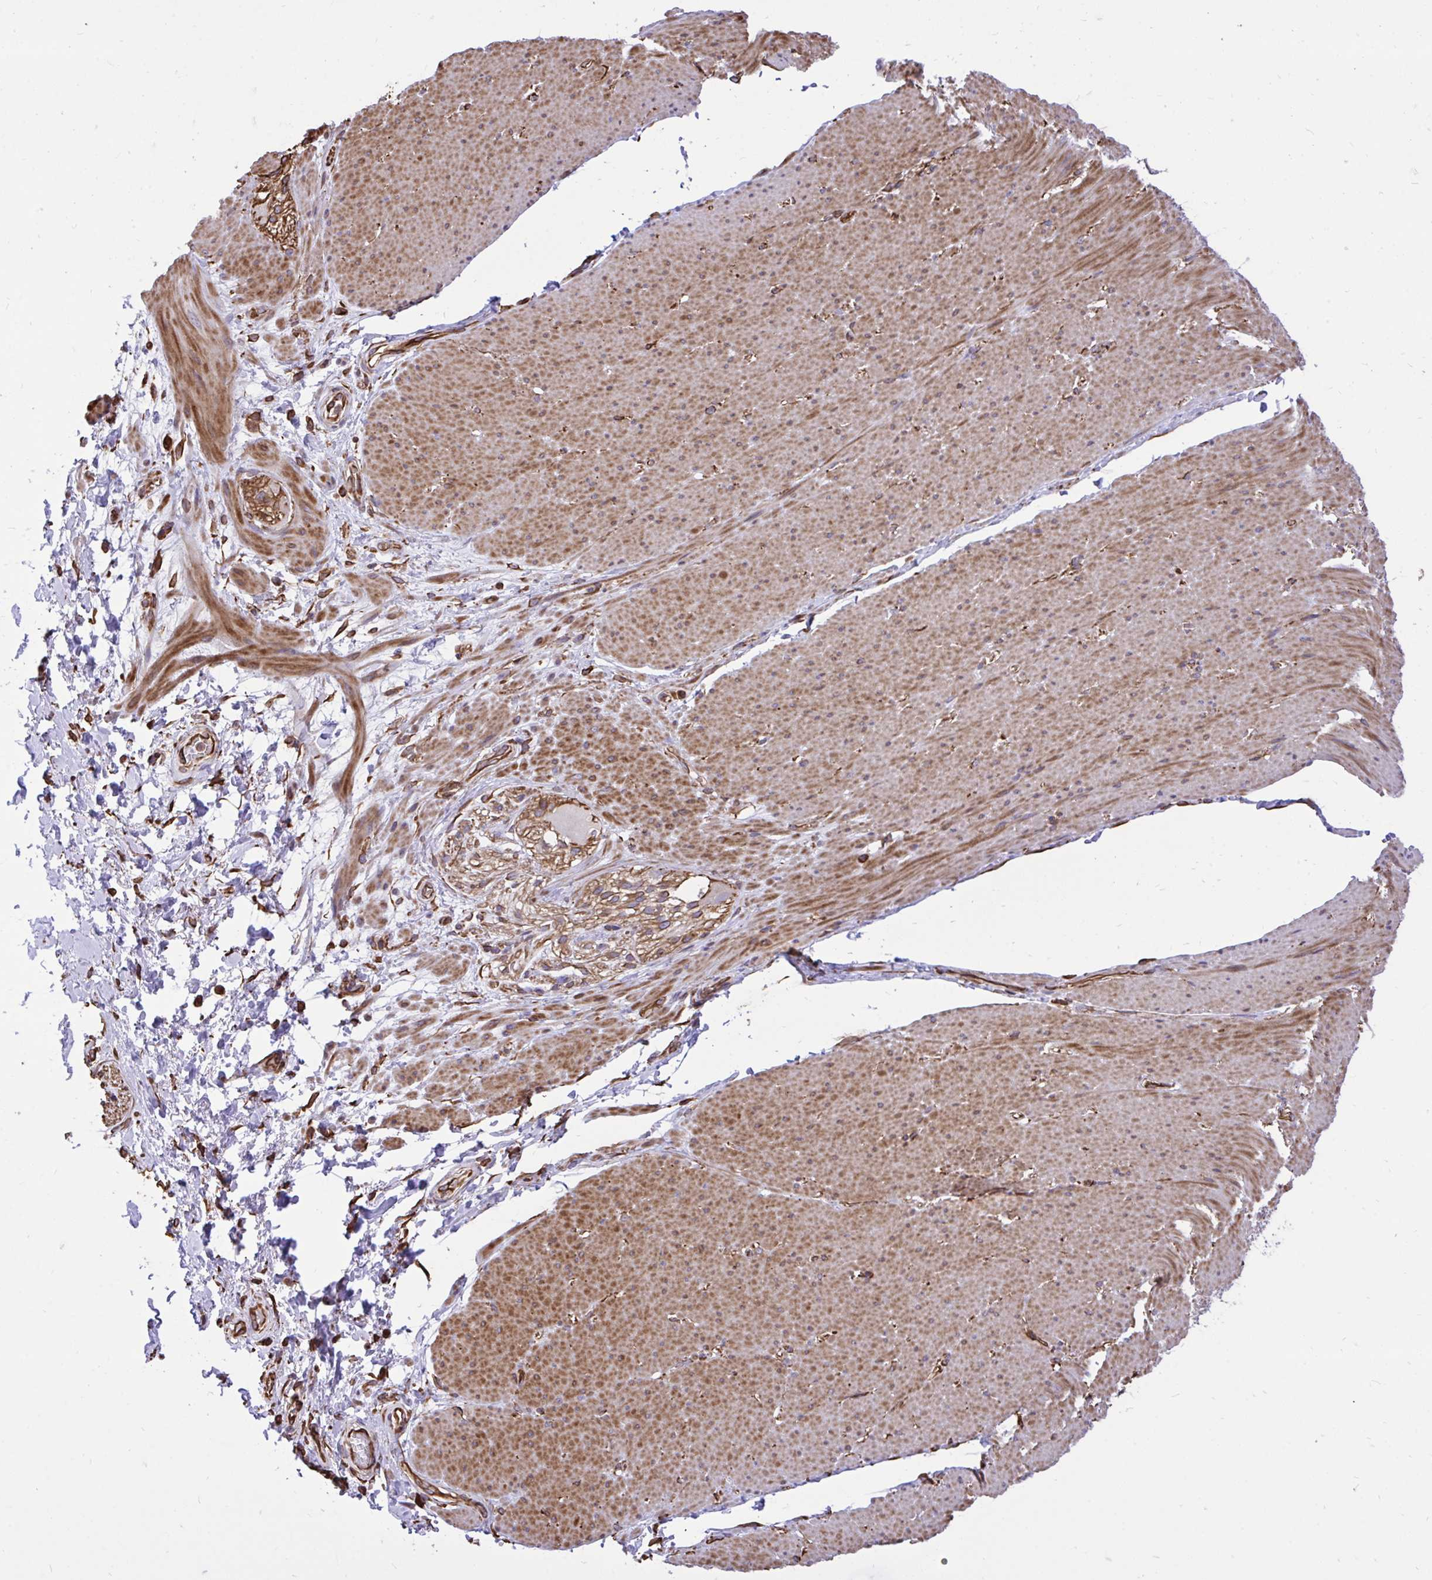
{"staining": {"intensity": "moderate", "quantity": ">75%", "location": "cytoplasmic/membranous"}, "tissue": "smooth muscle", "cell_type": "Smooth muscle cells", "image_type": "normal", "snomed": [{"axis": "morphology", "description": "Normal tissue, NOS"}, {"axis": "topography", "description": "Smooth muscle"}, {"axis": "topography", "description": "Rectum"}], "caption": "The image shows staining of benign smooth muscle, revealing moderate cytoplasmic/membranous protein staining (brown color) within smooth muscle cells.", "gene": "RNF103", "patient": {"sex": "male", "age": 53}}